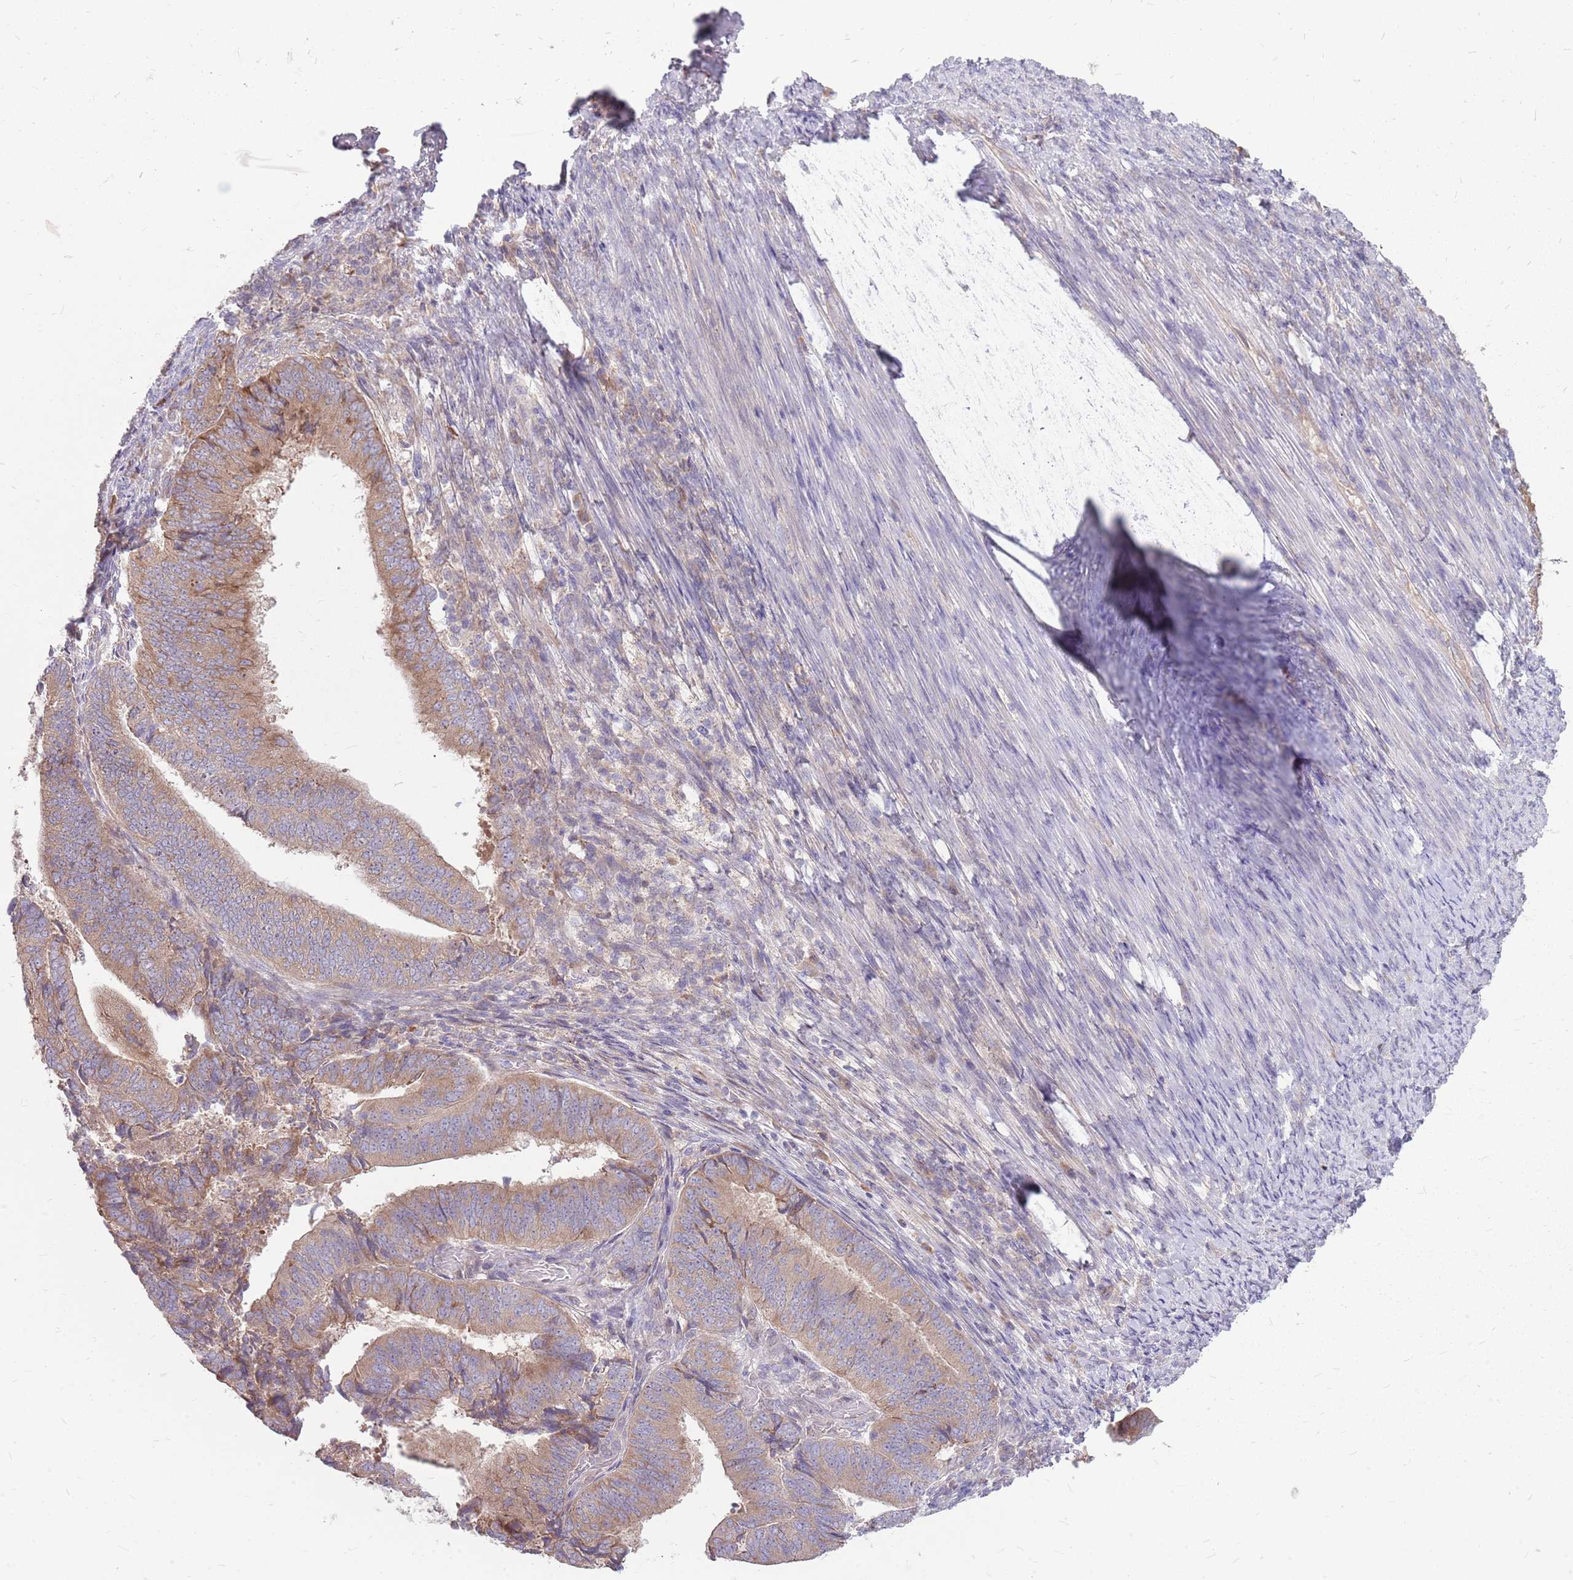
{"staining": {"intensity": "moderate", "quantity": "25%-75%", "location": "cytoplasmic/membranous"}, "tissue": "endometrial cancer", "cell_type": "Tumor cells", "image_type": "cancer", "snomed": [{"axis": "morphology", "description": "Adenocarcinoma, NOS"}, {"axis": "topography", "description": "Endometrium"}], "caption": "A high-resolution histopathology image shows IHC staining of endometrial cancer (adenocarcinoma), which displays moderate cytoplasmic/membranous staining in approximately 25%-75% of tumor cells. Nuclei are stained in blue.", "gene": "PPP1R27", "patient": {"sex": "female", "age": 70}}